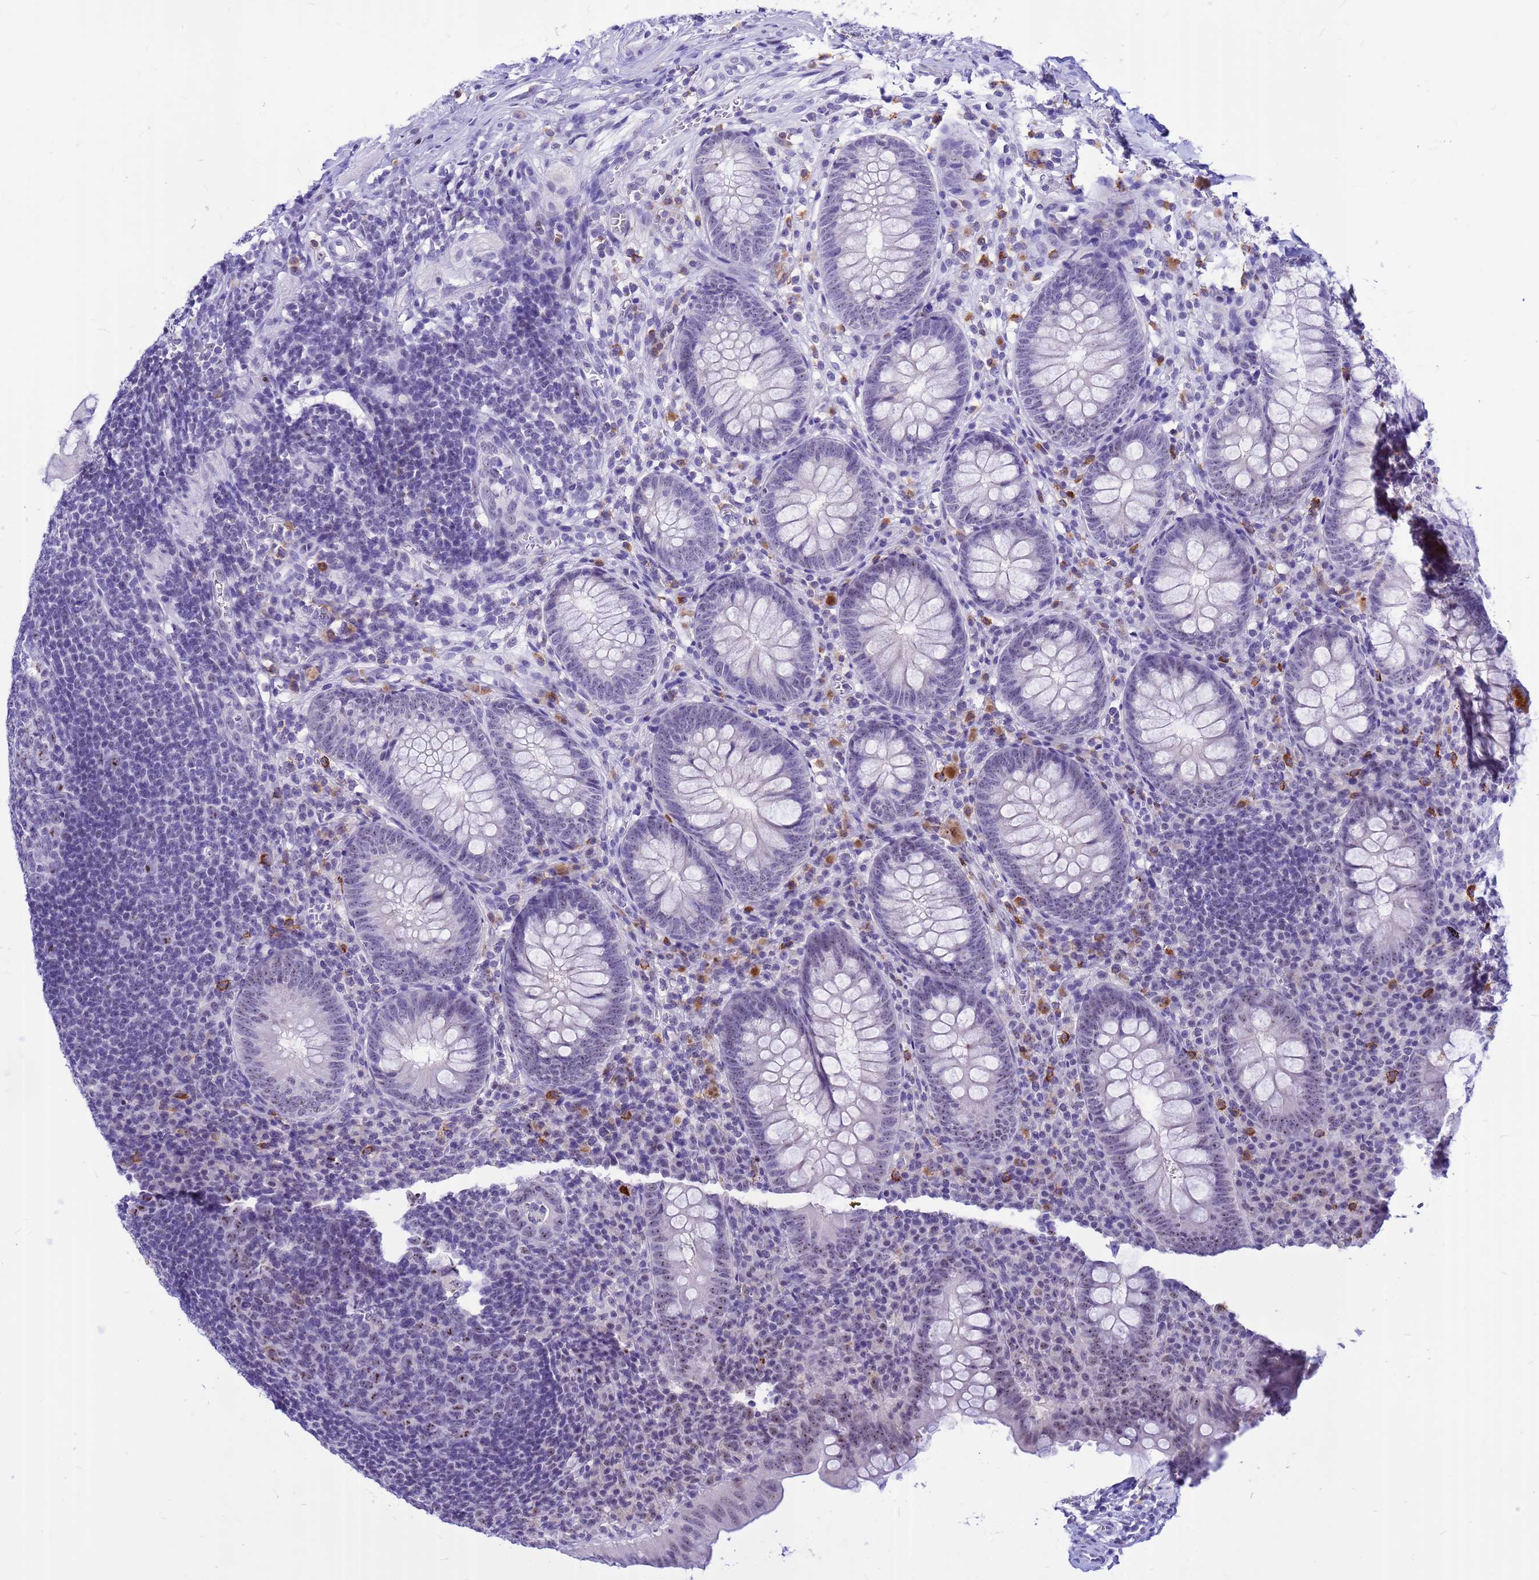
{"staining": {"intensity": "weak", "quantity": "<25%", "location": "nuclear"}, "tissue": "appendix", "cell_type": "Glandular cells", "image_type": "normal", "snomed": [{"axis": "morphology", "description": "Normal tissue, NOS"}, {"axis": "topography", "description": "Appendix"}], "caption": "Appendix stained for a protein using immunohistochemistry (IHC) displays no staining glandular cells.", "gene": "DMRTC2", "patient": {"sex": "male", "age": 56}}